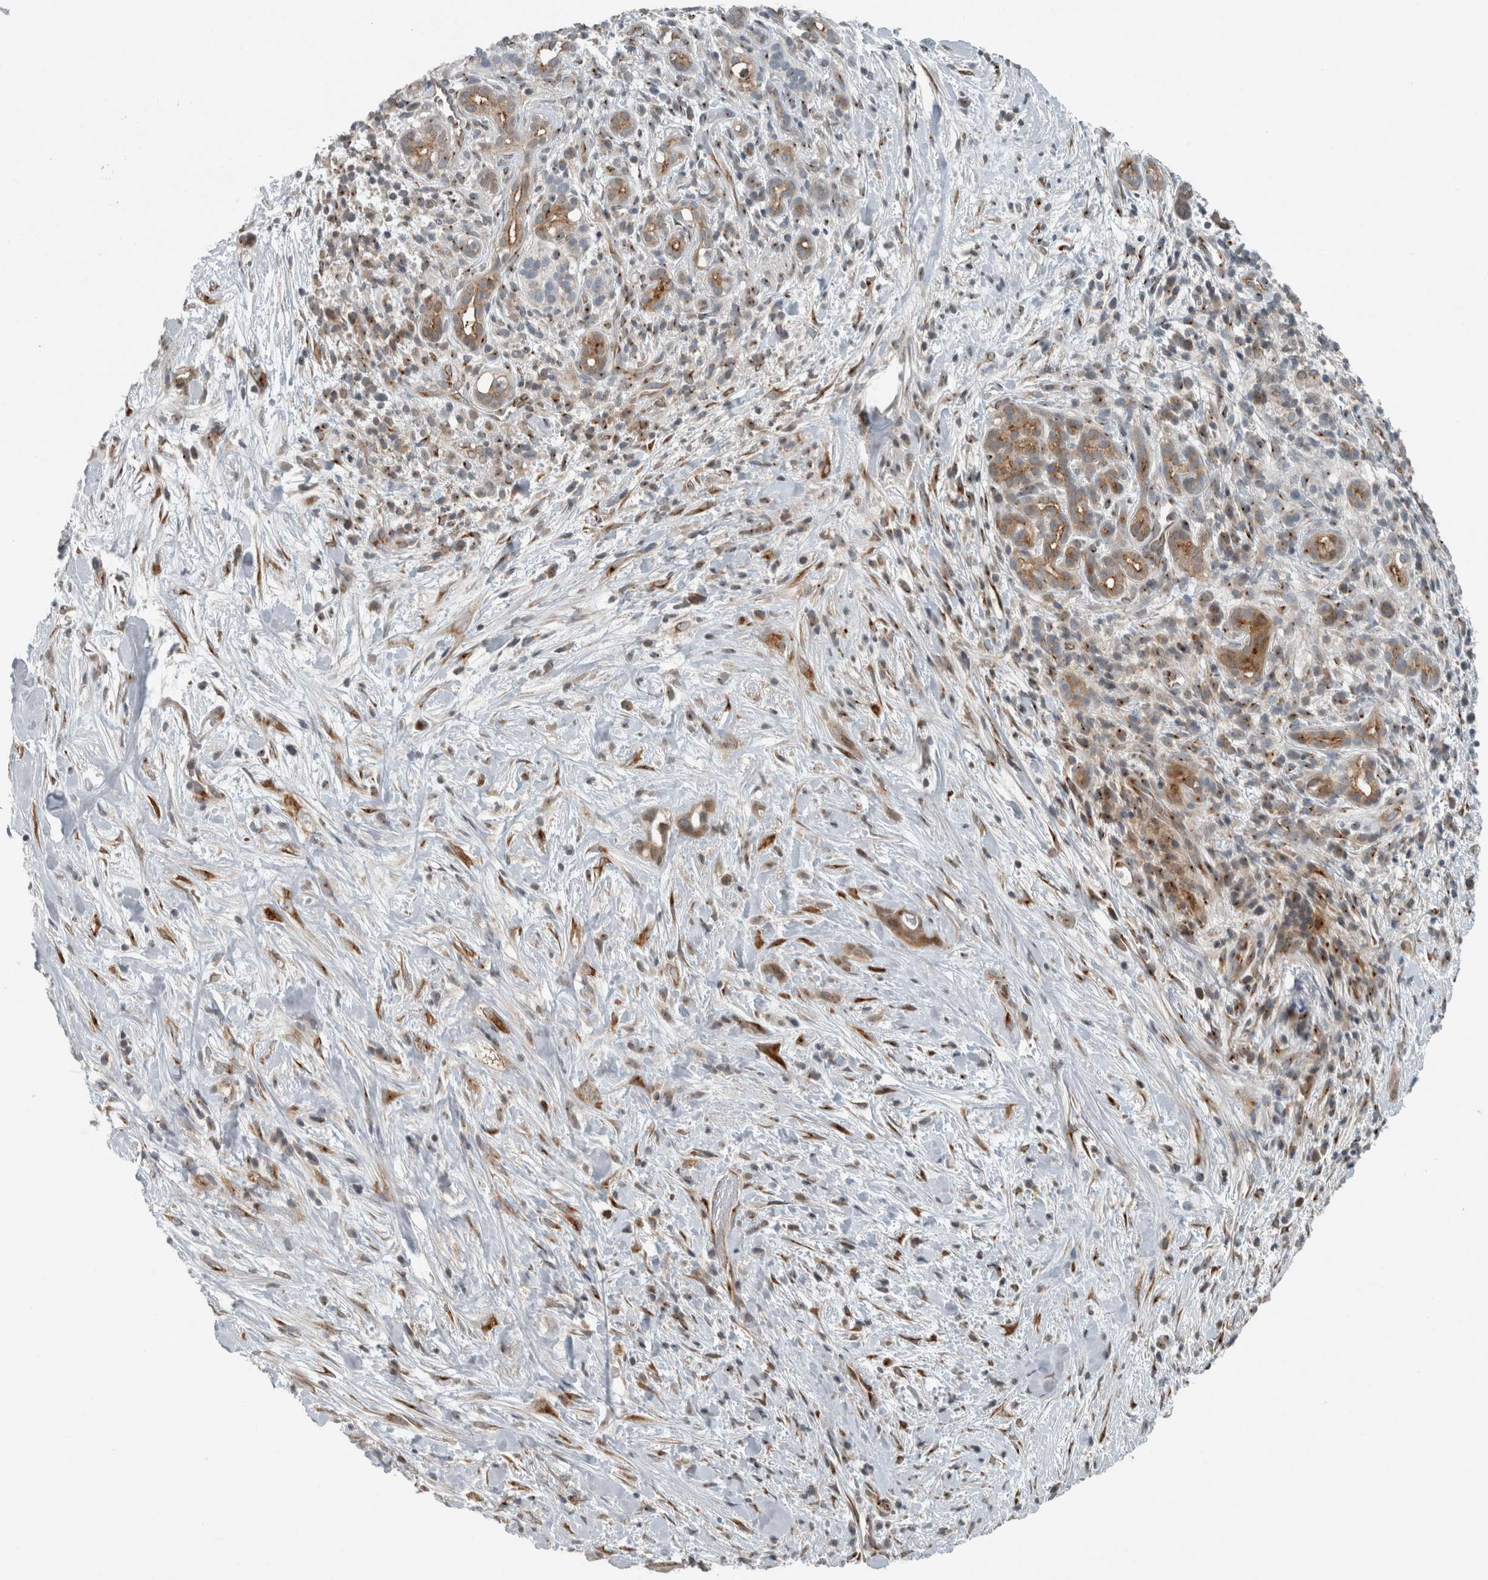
{"staining": {"intensity": "moderate", "quantity": ">75%", "location": "cytoplasmic/membranous"}, "tissue": "pancreatic cancer", "cell_type": "Tumor cells", "image_type": "cancer", "snomed": [{"axis": "morphology", "description": "Adenocarcinoma, NOS"}, {"axis": "topography", "description": "Pancreas"}], "caption": "Adenocarcinoma (pancreatic) stained with DAB (3,3'-diaminobenzidine) immunohistochemistry displays medium levels of moderate cytoplasmic/membranous positivity in about >75% of tumor cells.", "gene": "KIF1C", "patient": {"sex": "male", "age": 58}}